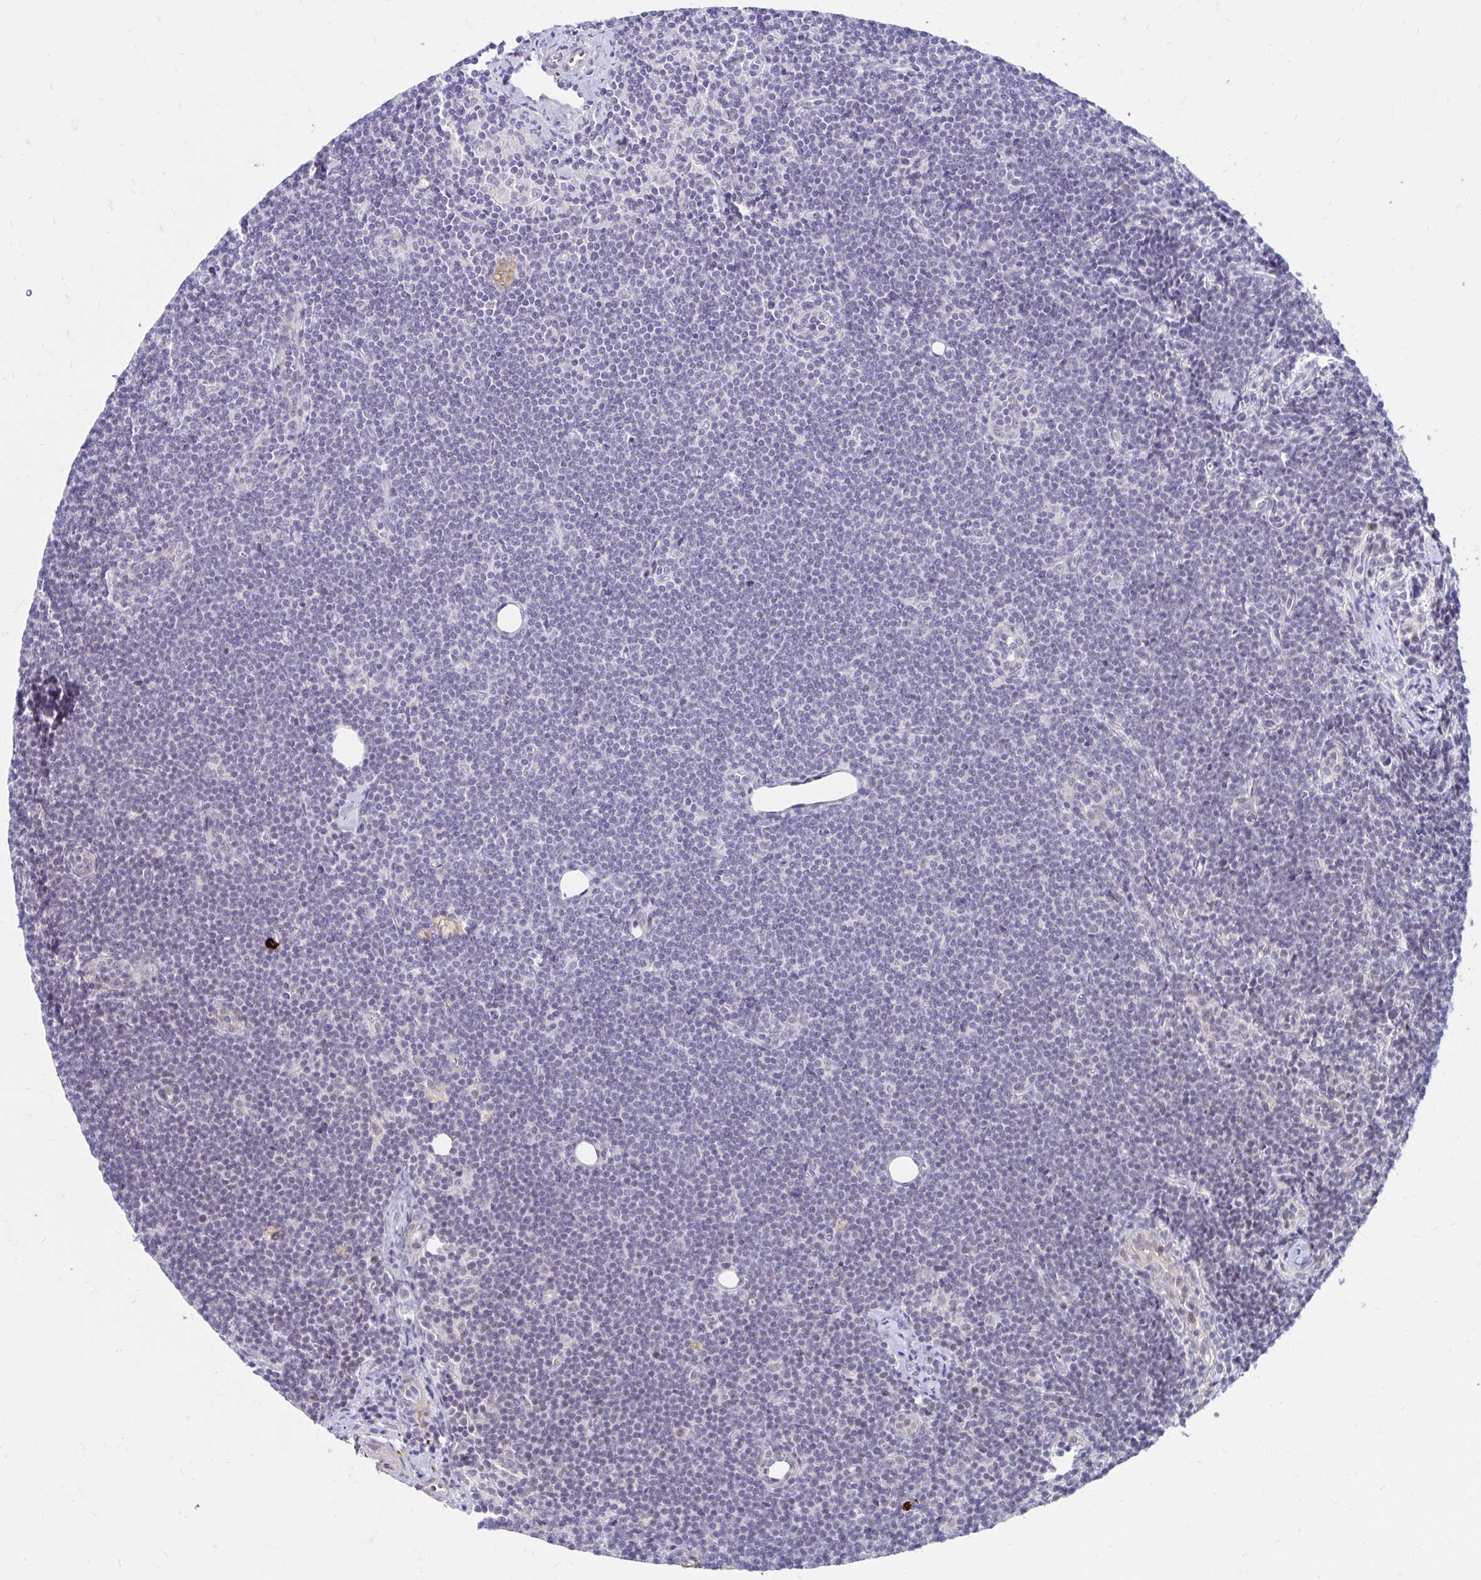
{"staining": {"intensity": "negative", "quantity": "none", "location": "none"}, "tissue": "lymphoma", "cell_type": "Tumor cells", "image_type": "cancer", "snomed": [{"axis": "morphology", "description": "Malignant lymphoma, non-Hodgkin's type, Low grade"}, {"axis": "topography", "description": "Lymph node"}], "caption": "Tumor cells show no significant expression in malignant lymphoma, non-Hodgkin's type (low-grade).", "gene": "GUCY1A1", "patient": {"sex": "female", "age": 73}}